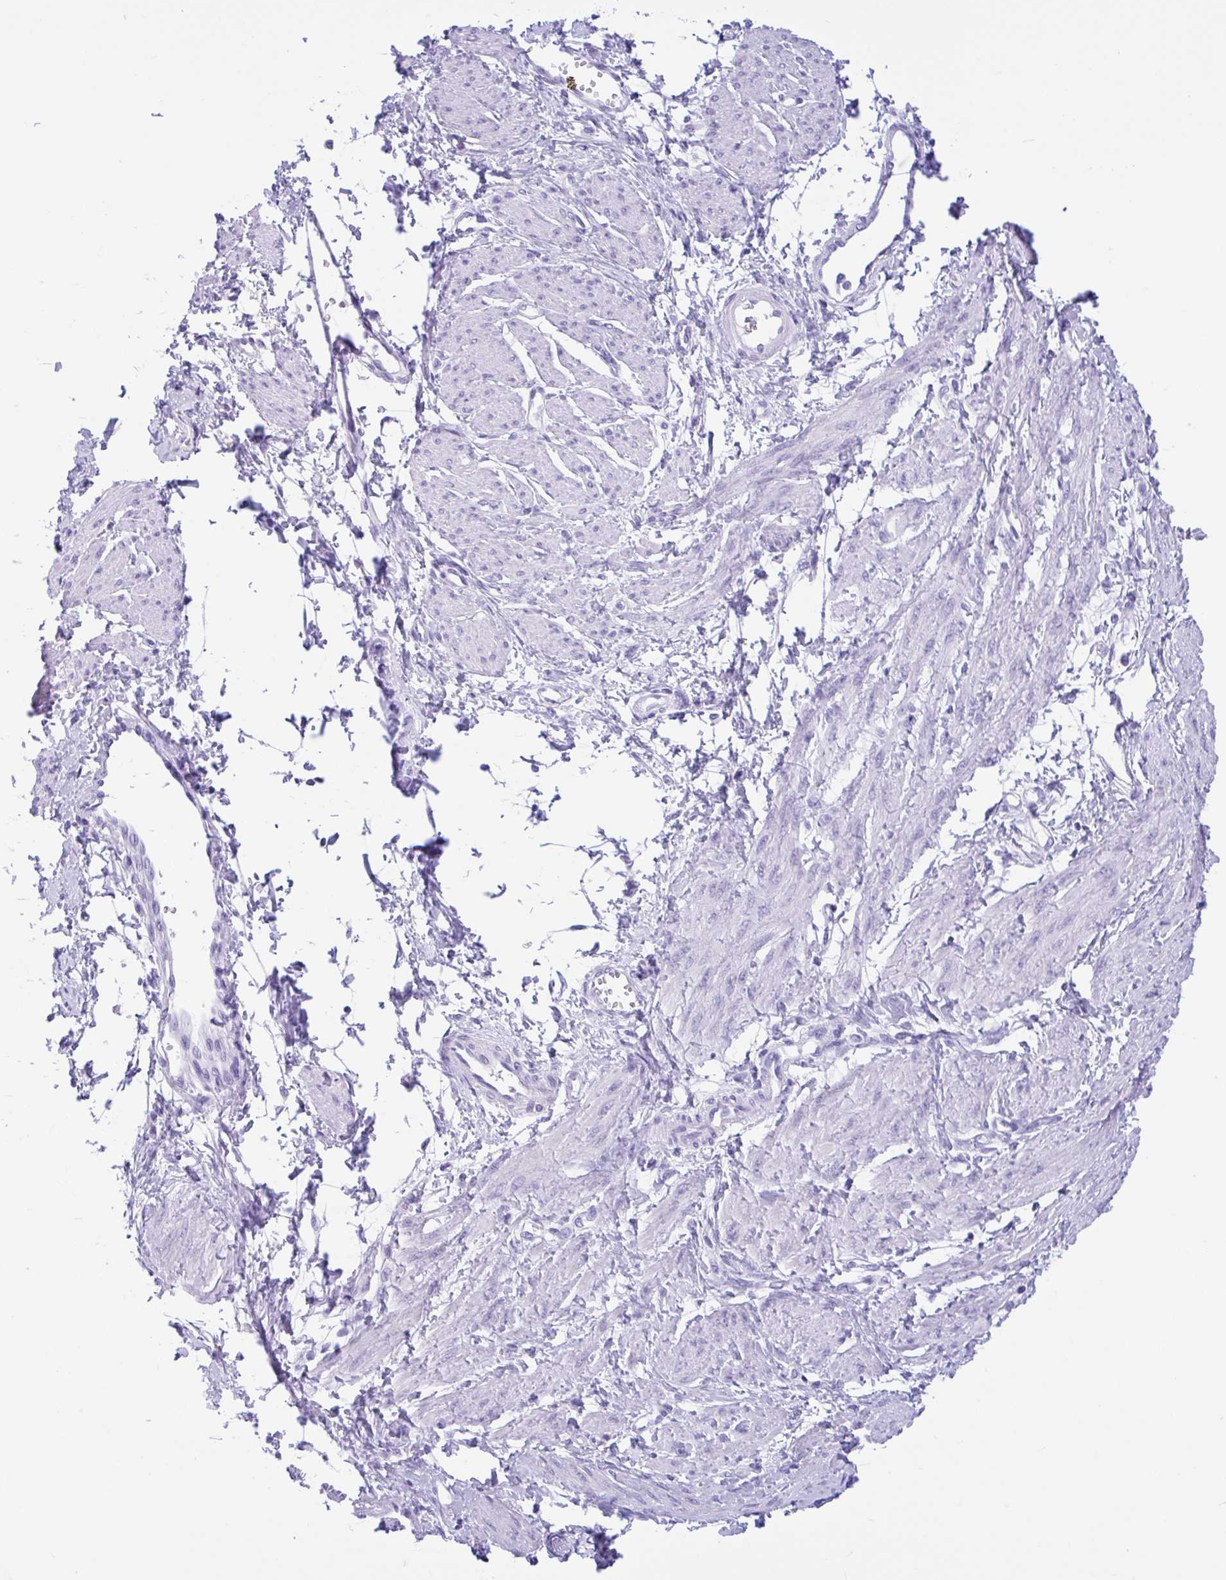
{"staining": {"intensity": "negative", "quantity": "none", "location": "none"}, "tissue": "smooth muscle", "cell_type": "Smooth muscle cells", "image_type": "normal", "snomed": [{"axis": "morphology", "description": "Normal tissue, NOS"}, {"axis": "topography", "description": "Smooth muscle"}, {"axis": "topography", "description": "Uterus"}], "caption": "High magnification brightfield microscopy of normal smooth muscle stained with DAB (3,3'-diaminobenzidine) (brown) and counterstained with hematoxylin (blue): smooth muscle cells show no significant expression.", "gene": "ENSG00000274792", "patient": {"sex": "female", "age": 39}}